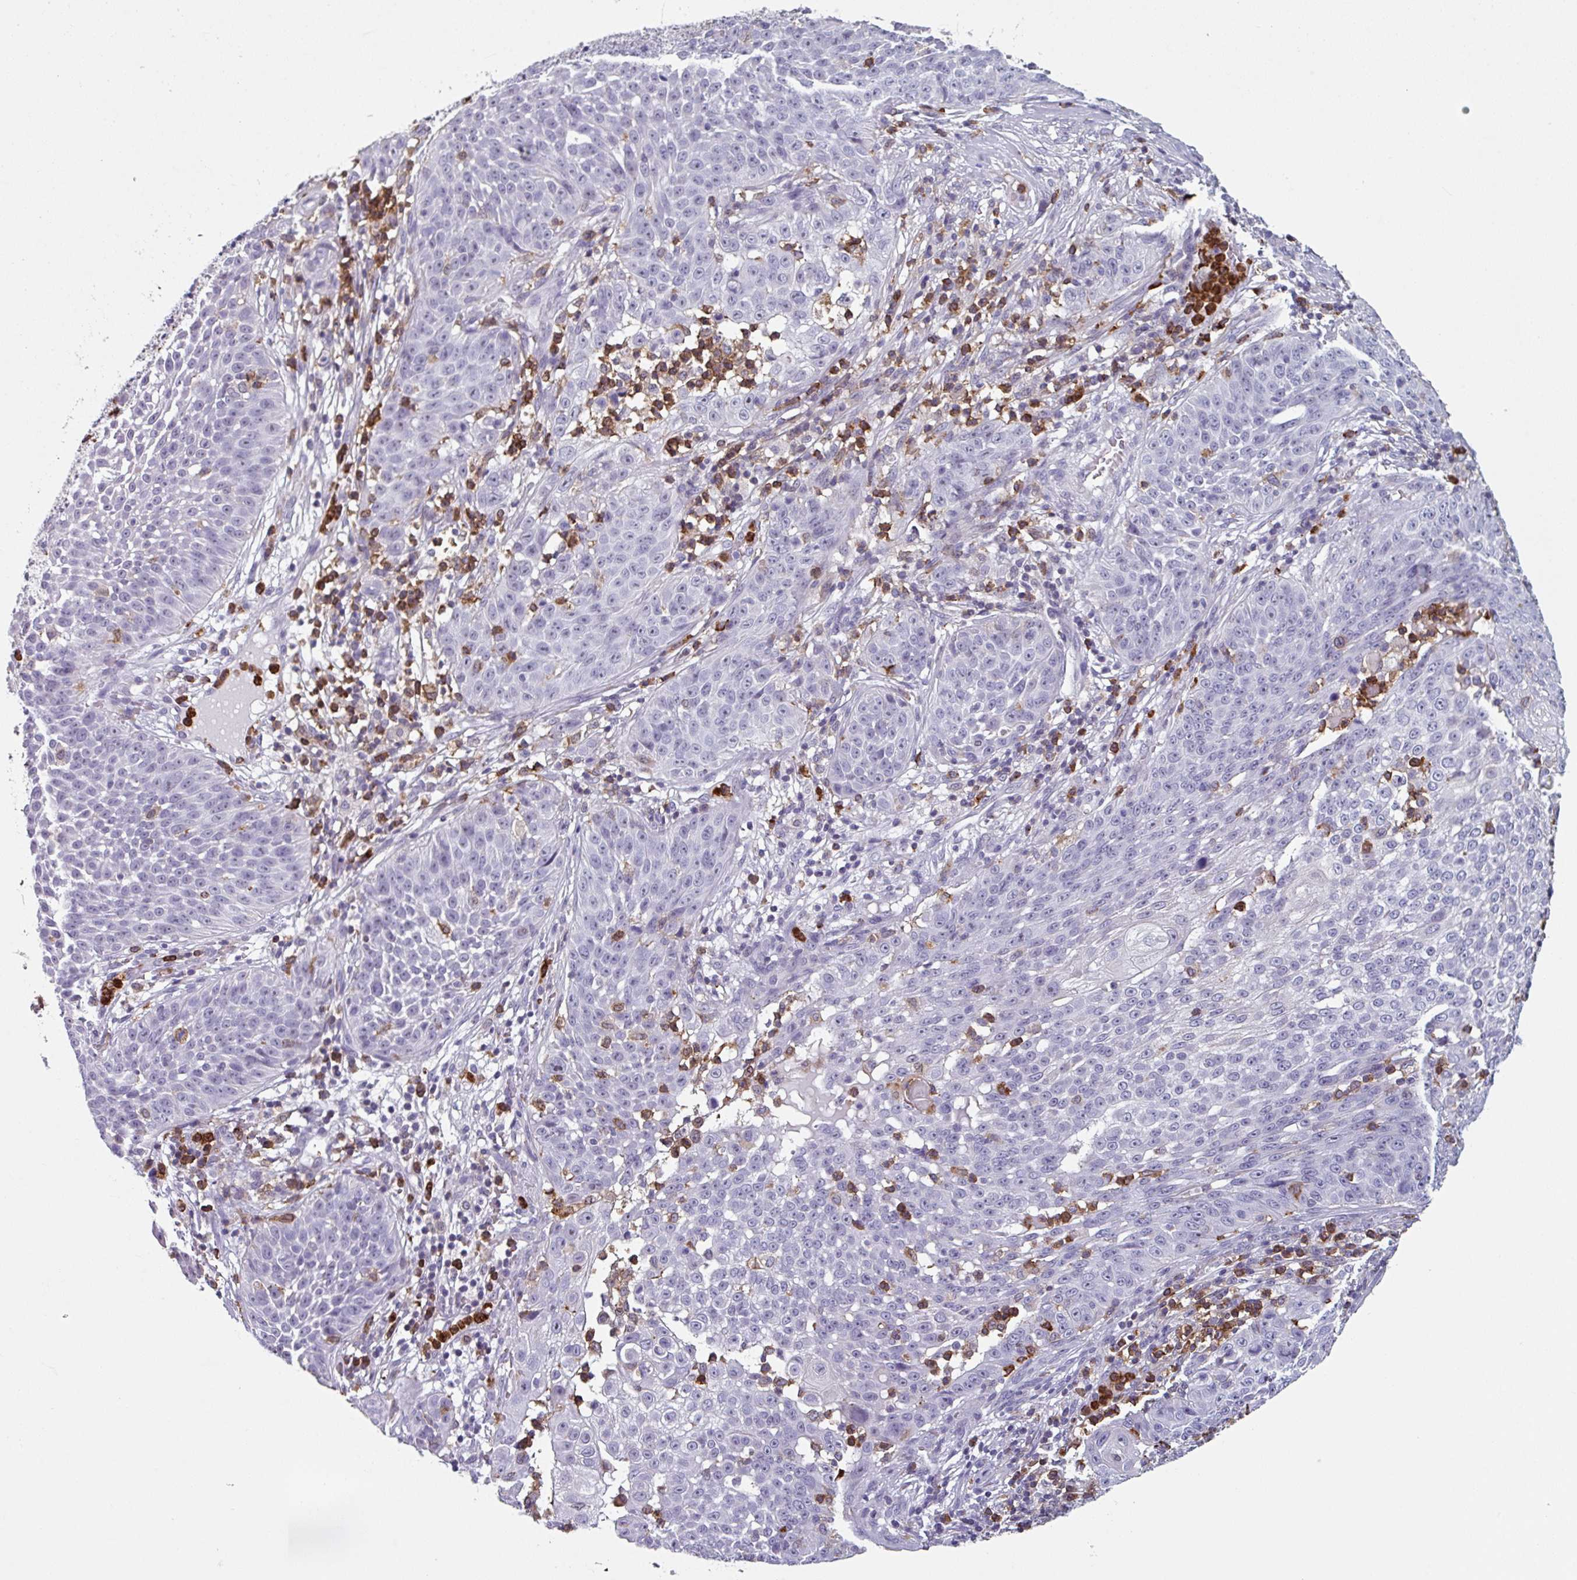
{"staining": {"intensity": "negative", "quantity": "none", "location": "none"}, "tissue": "skin cancer", "cell_type": "Tumor cells", "image_type": "cancer", "snomed": [{"axis": "morphology", "description": "Squamous cell carcinoma, NOS"}, {"axis": "topography", "description": "Skin"}], "caption": "High power microscopy histopathology image of an immunohistochemistry micrograph of skin cancer, revealing no significant expression in tumor cells. The staining was performed using DAB (3,3'-diaminobenzidine) to visualize the protein expression in brown, while the nuclei were stained in blue with hematoxylin (Magnification: 20x).", "gene": "EXOSC5", "patient": {"sex": "male", "age": 24}}